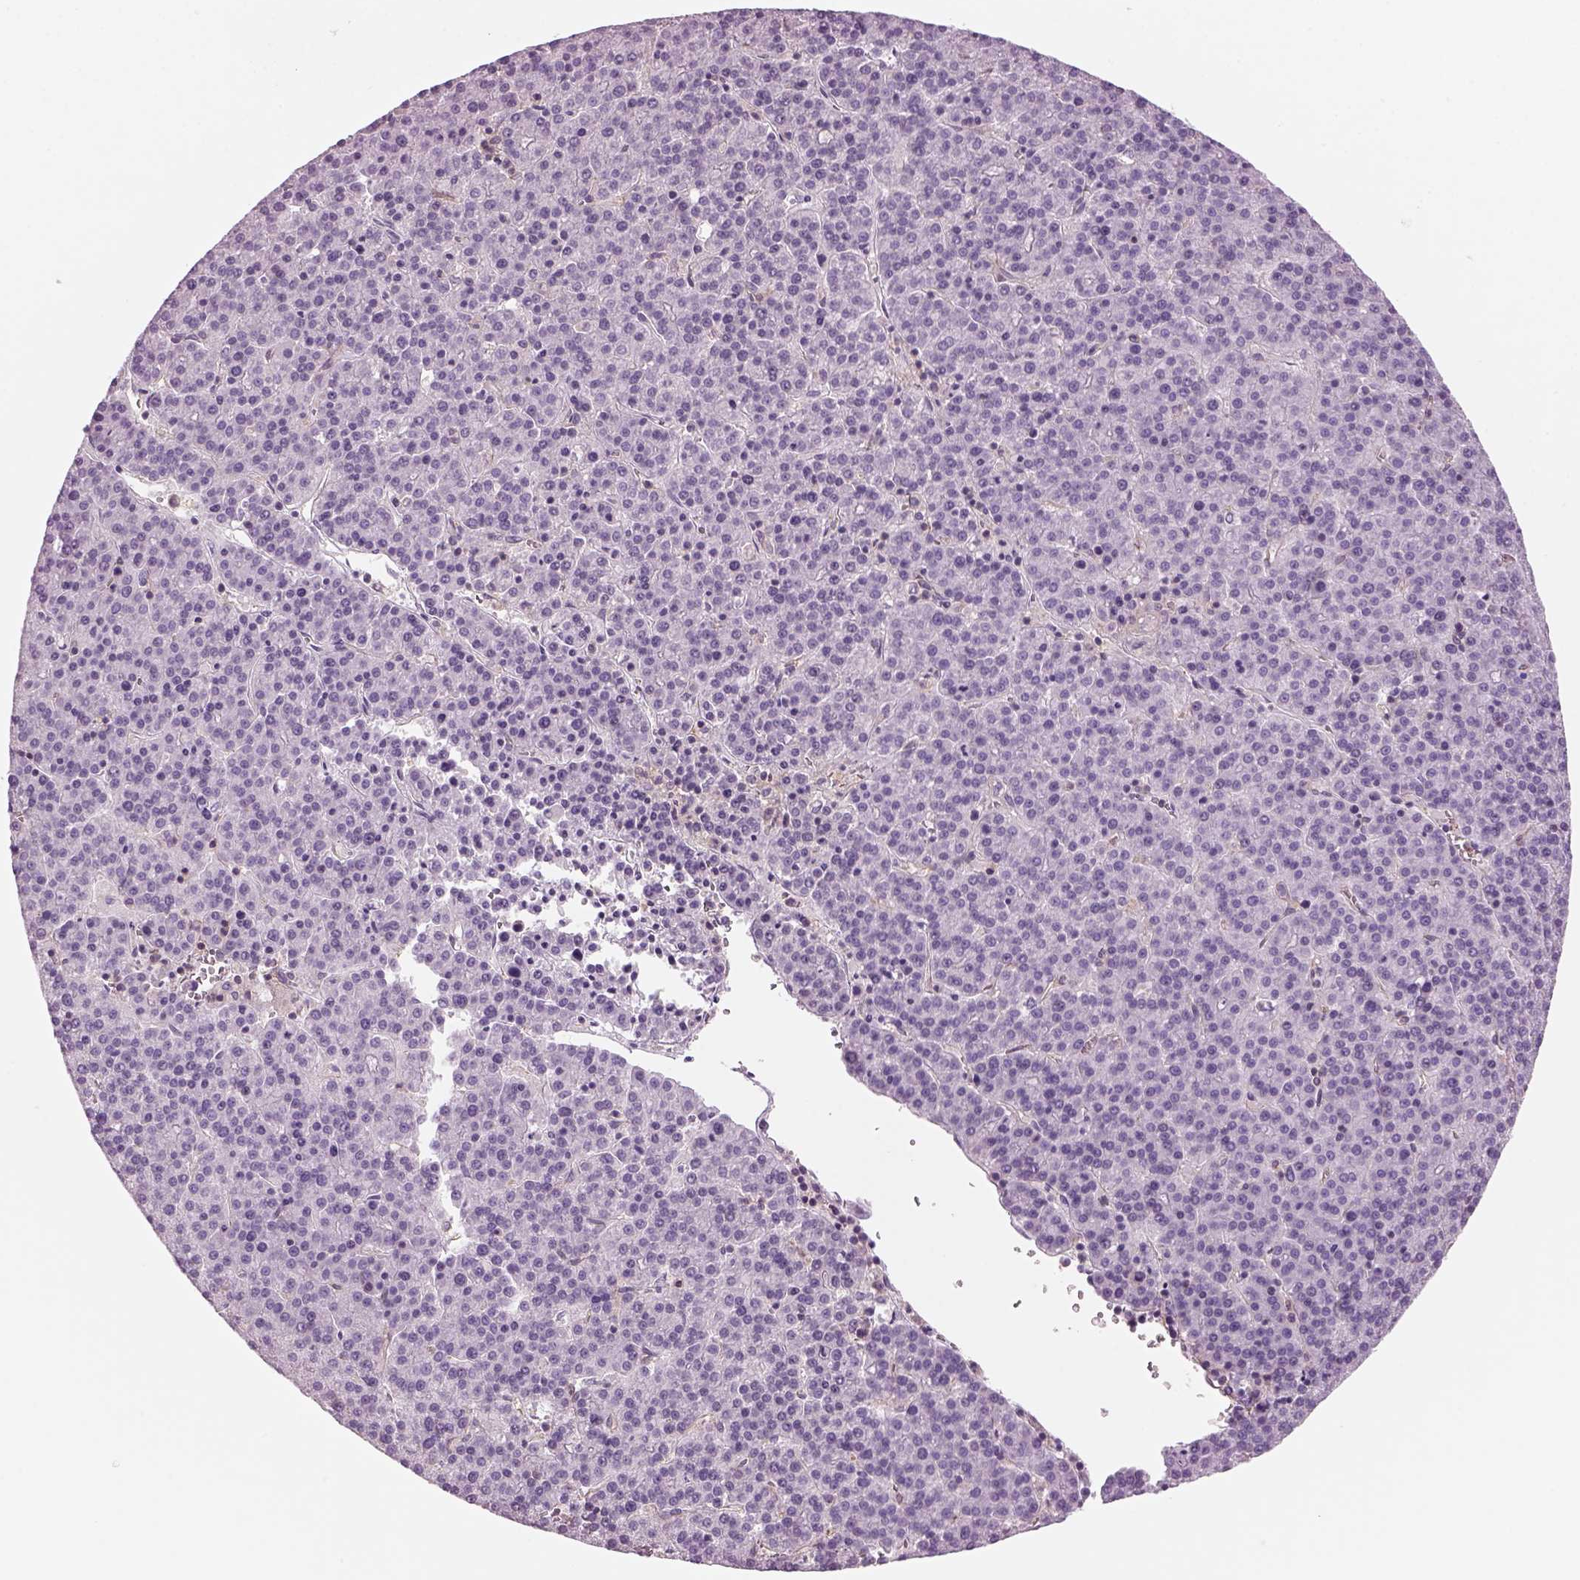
{"staining": {"intensity": "negative", "quantity": "none", "location": "none"}, "tissue": "liver cancer", "cell_type": "Tumor cells", "image_type": "cancer", "snomed": [{"axis": "morphology", "description": "Carcinoma, Hepatocellular, NOS"}, {"axis": "topography", "description": "Liver"}], "caption": "Human liver cancer stained for a protein using immunohistochemistry (IHC) exhibits no staining in tumor cells.", "gene": "SLC1A7", "patient": {"sex": "female", "age": 58}}